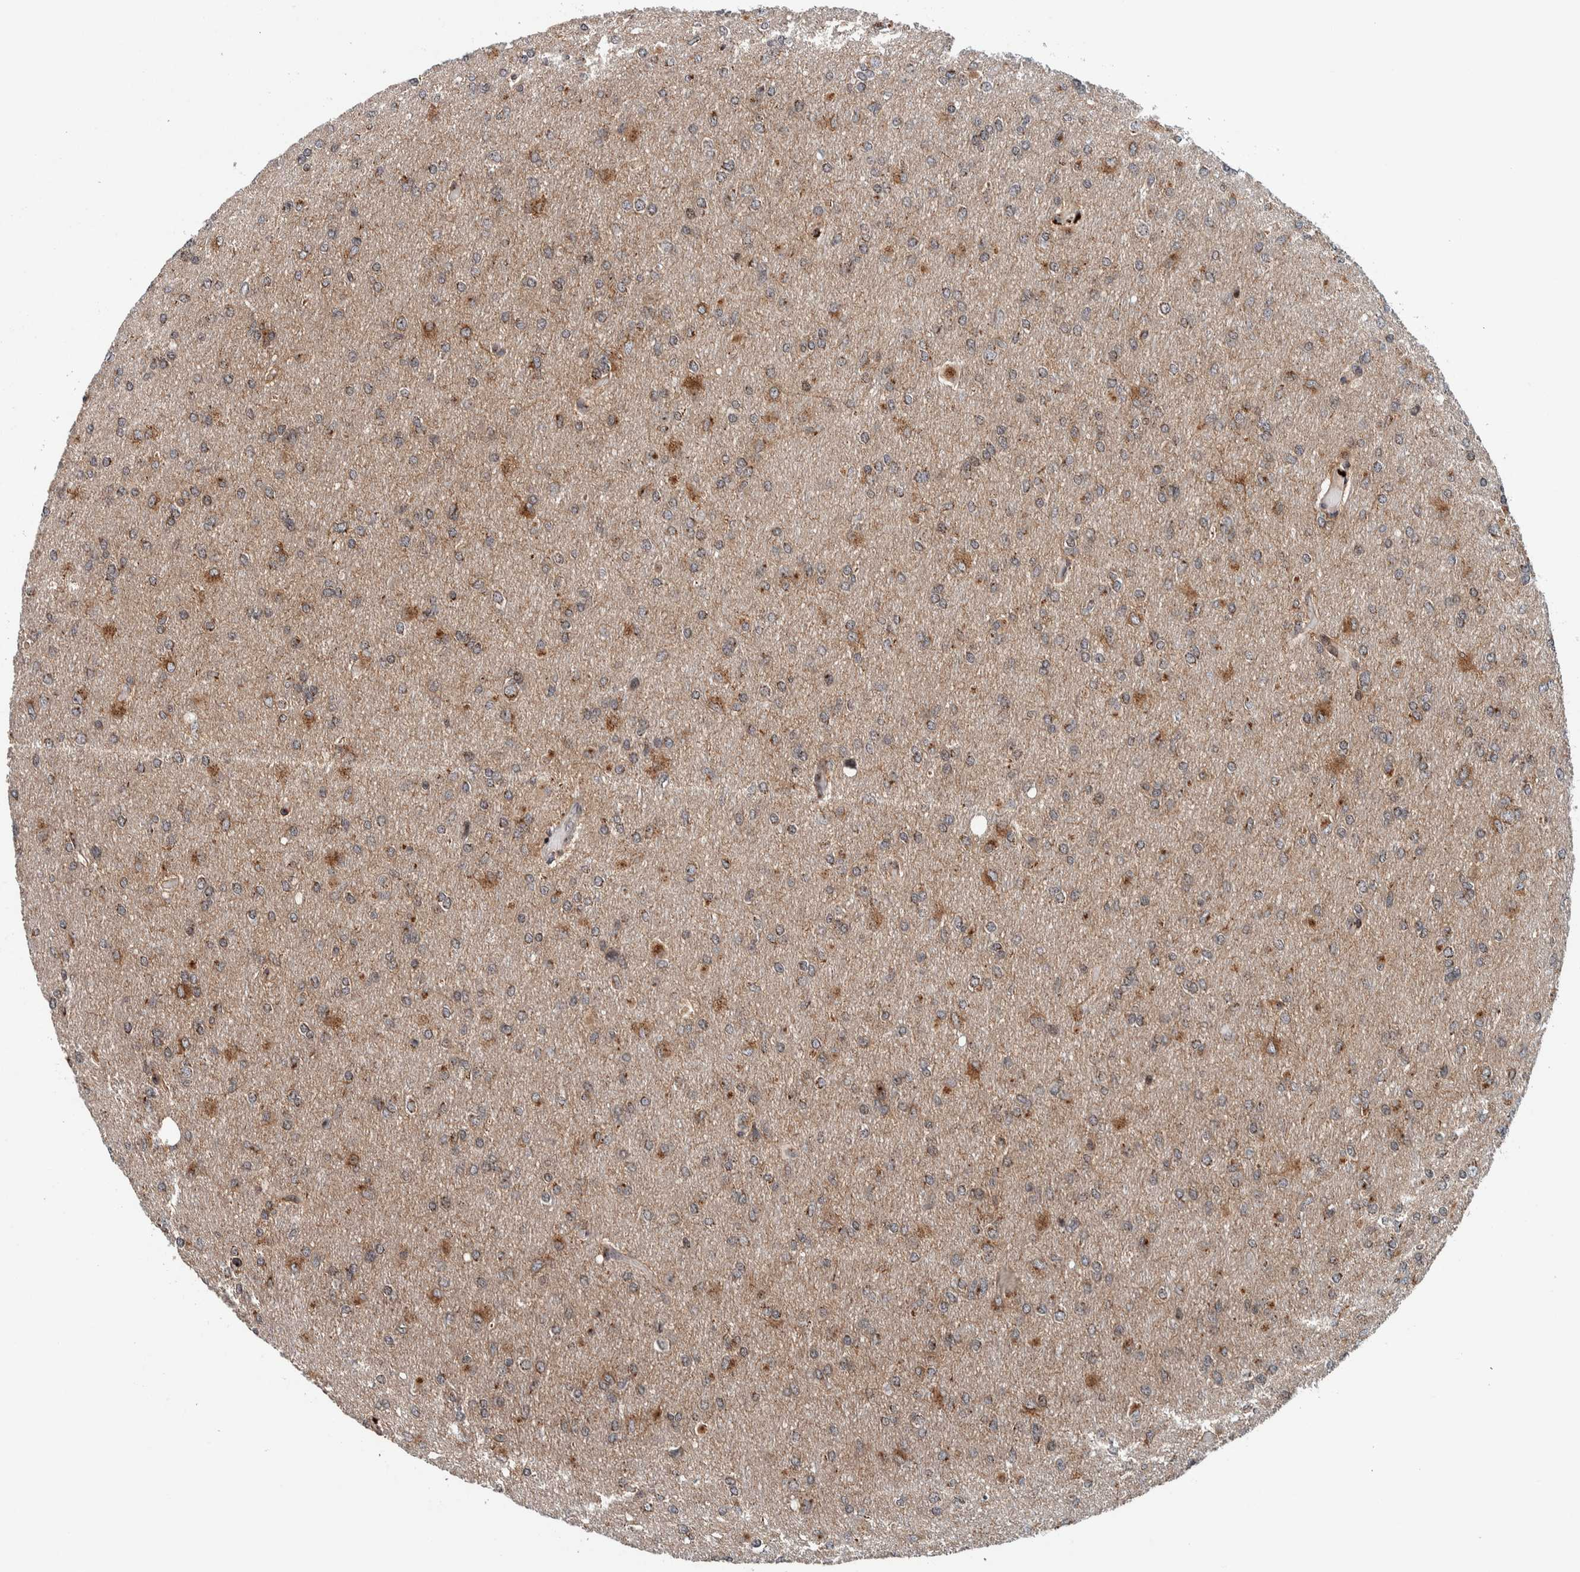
{"staining": {"intensity": "weak", "quantity": "25%-75%", "location": "cytoplasmic/membranous"}, "tissue": "glioma", "cell_type": "Tumor cells", "image_type": "cancer", "snomed": [{"axis": "morphology", "description": "Glioma, malignant, High grade"}, {"axis": "topography", "description": "Cerebral cortex"}], "caption": "Immunohistochemical staining of human glioma exhibits low levels of weak cytoplasmic/membranous protein expression in approximately 25%-75% of tumor cells. Immunohistochemistry (ihc) stains the protein in brown and the nuclei are stained blue.", "gene": "CCDC182", "patient": {"sex": "female", "age": 36}}